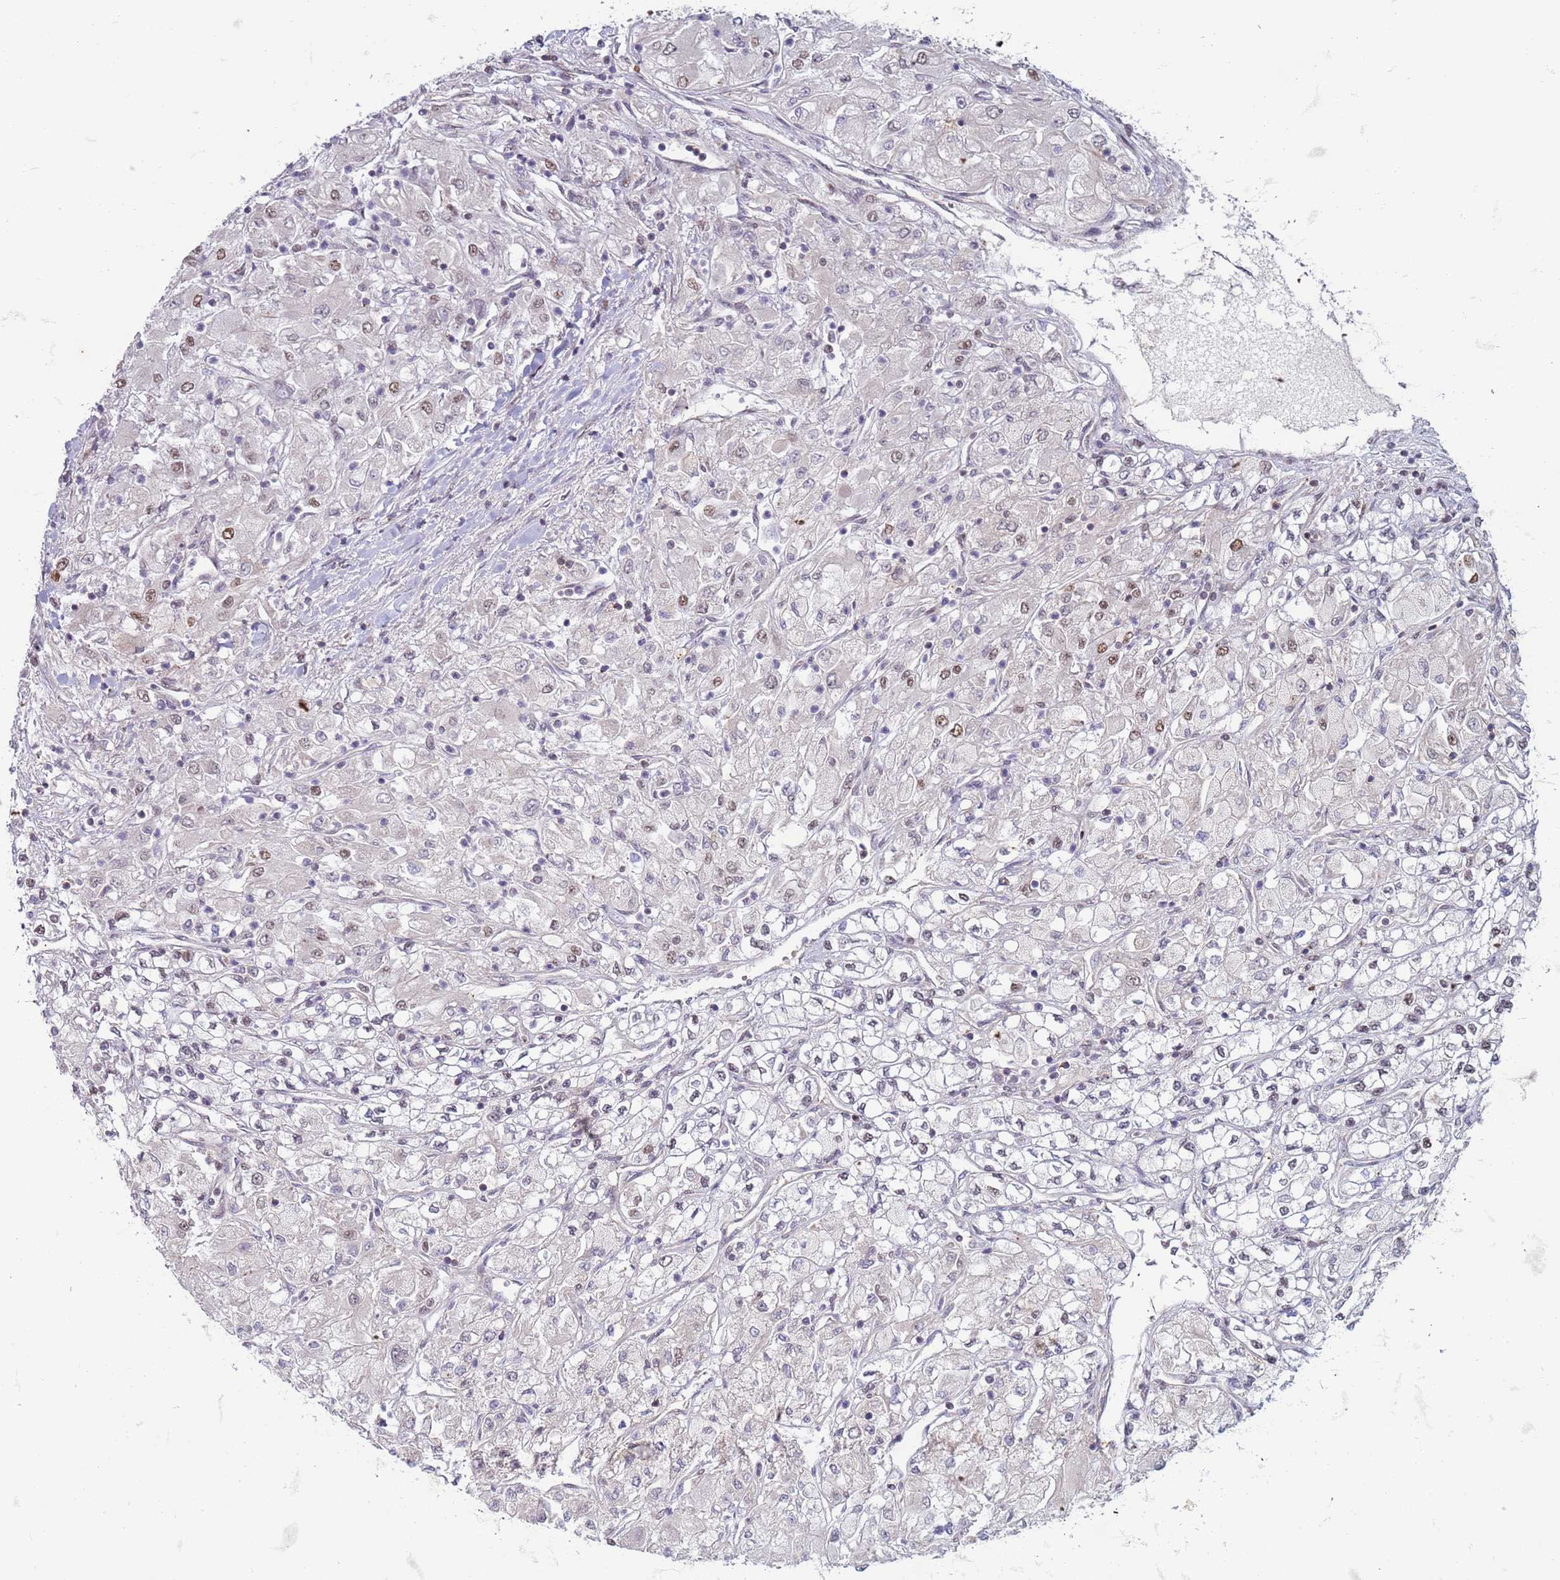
{"staining": {"intensity": "moderate", "quantity": "<25%", "location": "nuclear"}, "tissue": "renal cancer", "cell_type": "Tumor cells", "image_type": "cancer", "snomed": [{"axis": "morphology", "description": "Adenocarcinoma, NOS"}, {"axis": "topography", "description": "Kidney"}], "caption": "Immunohistochemical staining of adenocarcinoma (renal) exhibits moderate nuclear protein staining in about <25% of tumor cells.", "gene": "TRMT6", "patient": {"sex": "male", "age": 80}}